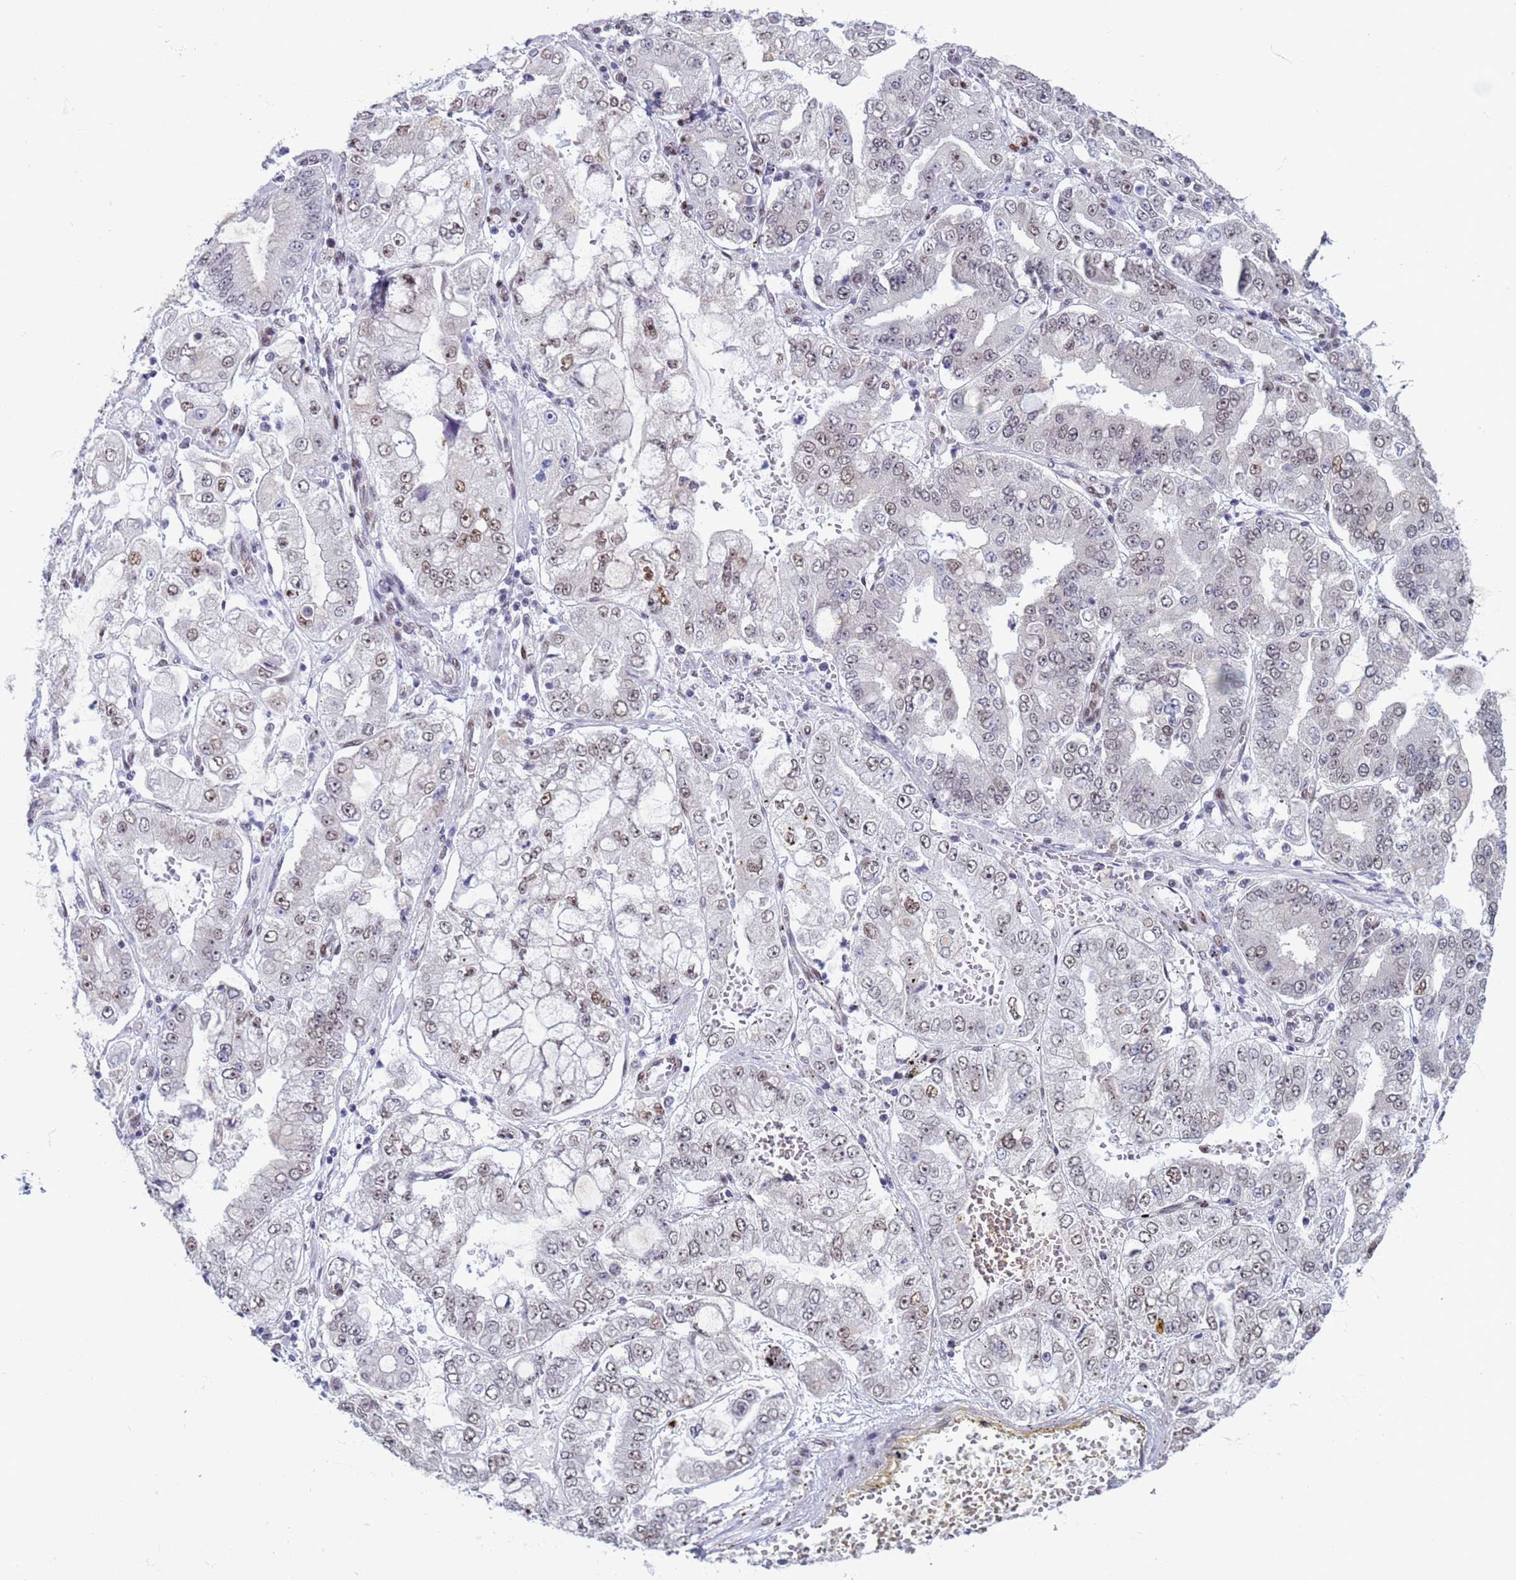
{"staining": {"intensity": "weak", "quantity": ">75%", "location": "nuclear"}, "tissue": "stomach cancer", "cell_type": "Tumor cells", "image_type": "cancer", "snomed": [{"axis": "morphology", "description": "Adenocarcinoma, NOS"}, {"axis": "topography", "description": "Stomach"}], "caption": "Human adenocarcinoma (stomach) stained with a brown dye exhibits weak nuclear positive staining in about >75% of tumor cells.", "gene": "SAE1", "patient": {"sex": "male", "age": 76}}